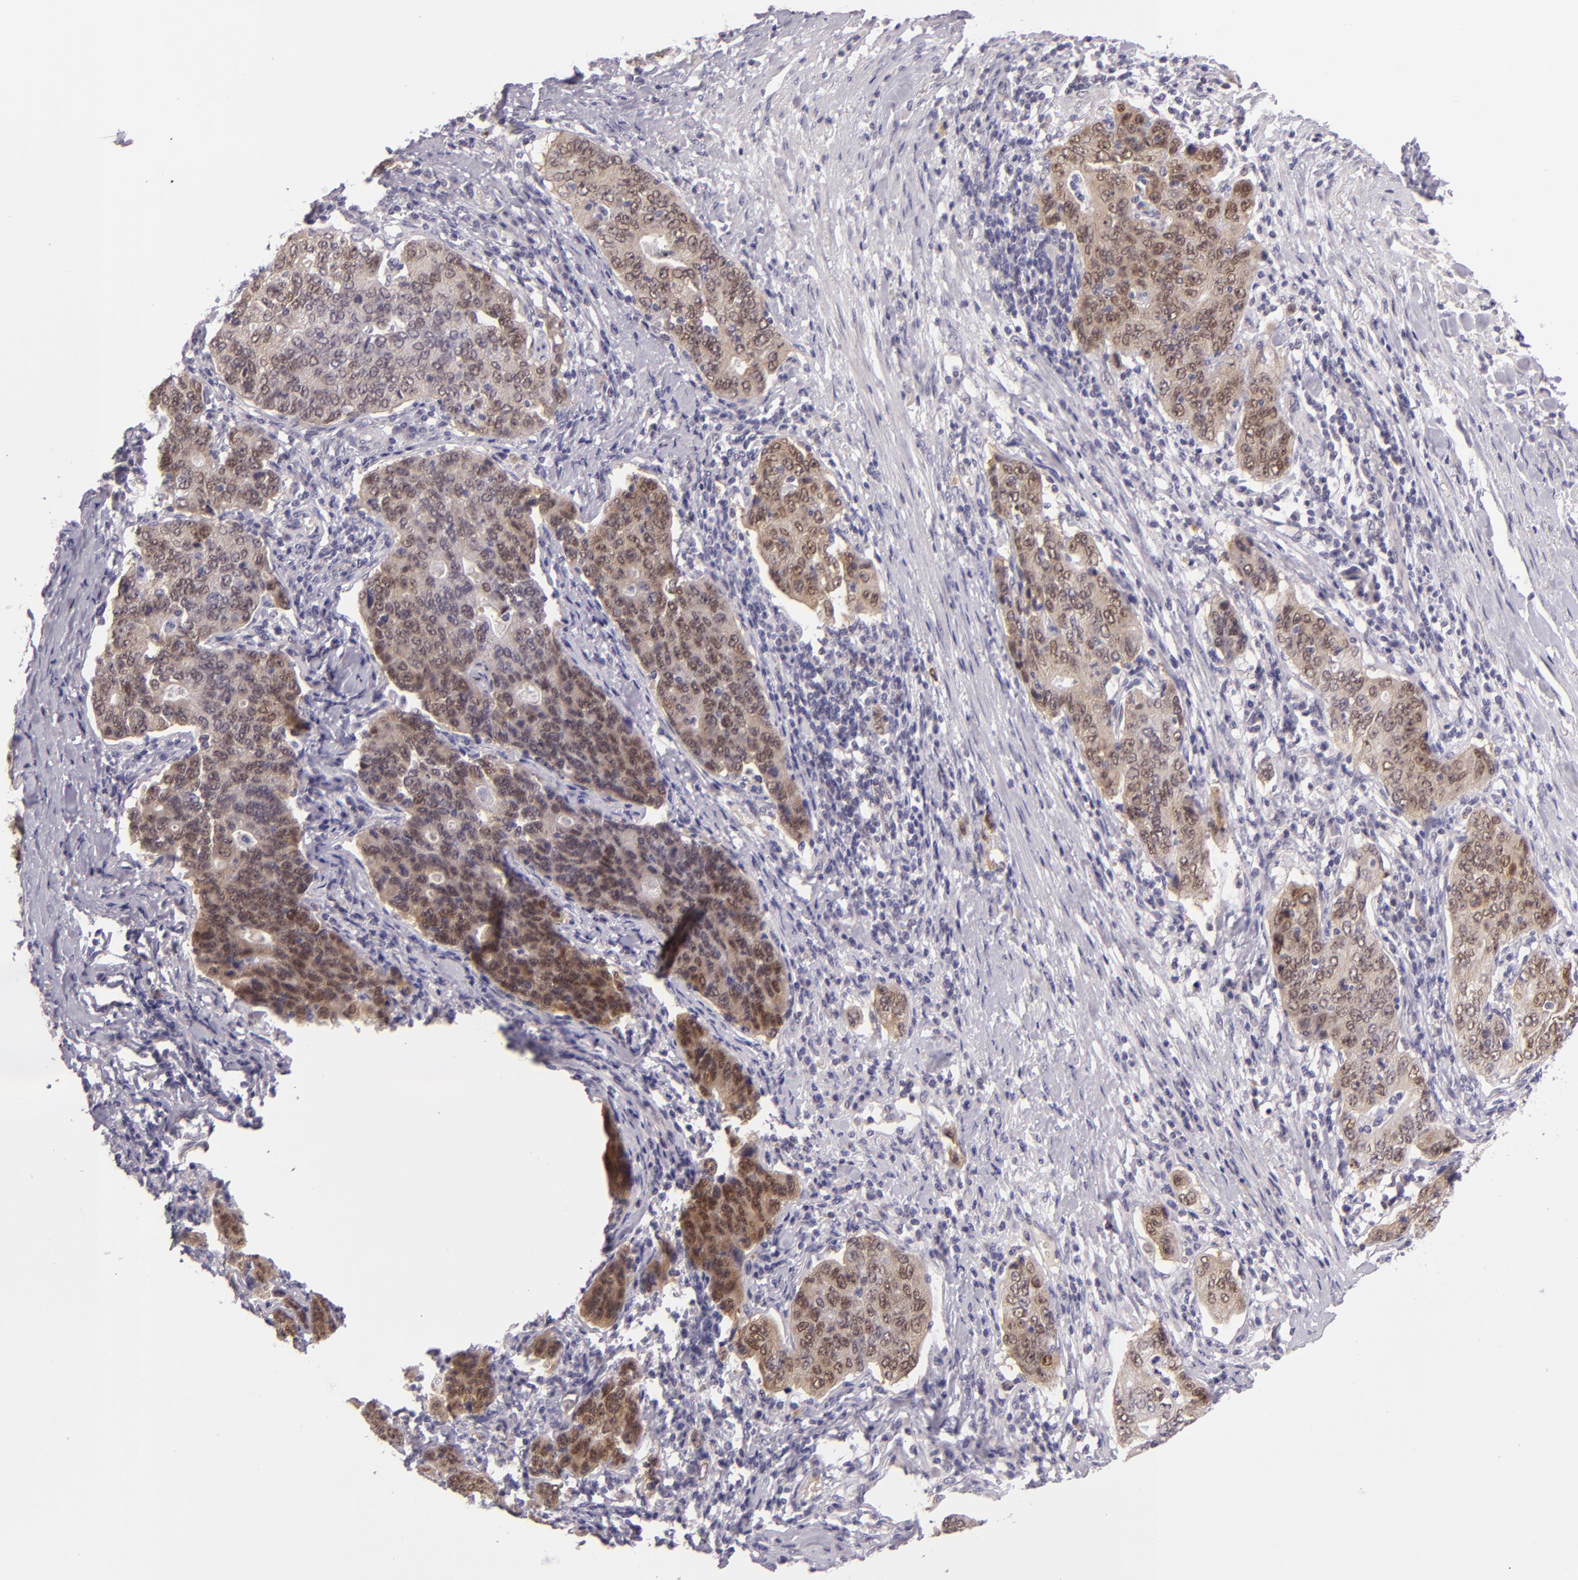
{"staining": {"intensity": "moderate", "quantity": "25%-75%", "location": "cytoplasmic/membranous,nuclear"}, "tissue": "stomach cancer", "cell_type": "Tumor cells", "image_type": "cancer", "snomed": [{"axis": "morphology", "description": "Adenocarcinoma, NOS"}, {"axis": "topography", "description": "Esophagus"}, {"axis": "topography", "description": "Stomach"}], "caption": "Stomach cancer stained for a protein (brown) demonstrates moderate cytoplasmic/membranous and nuclear positive expression in approximately 25%-75% of tumor cells.", "gene": "CSE1L", "patient": {"sex": "male", "age": 74}}